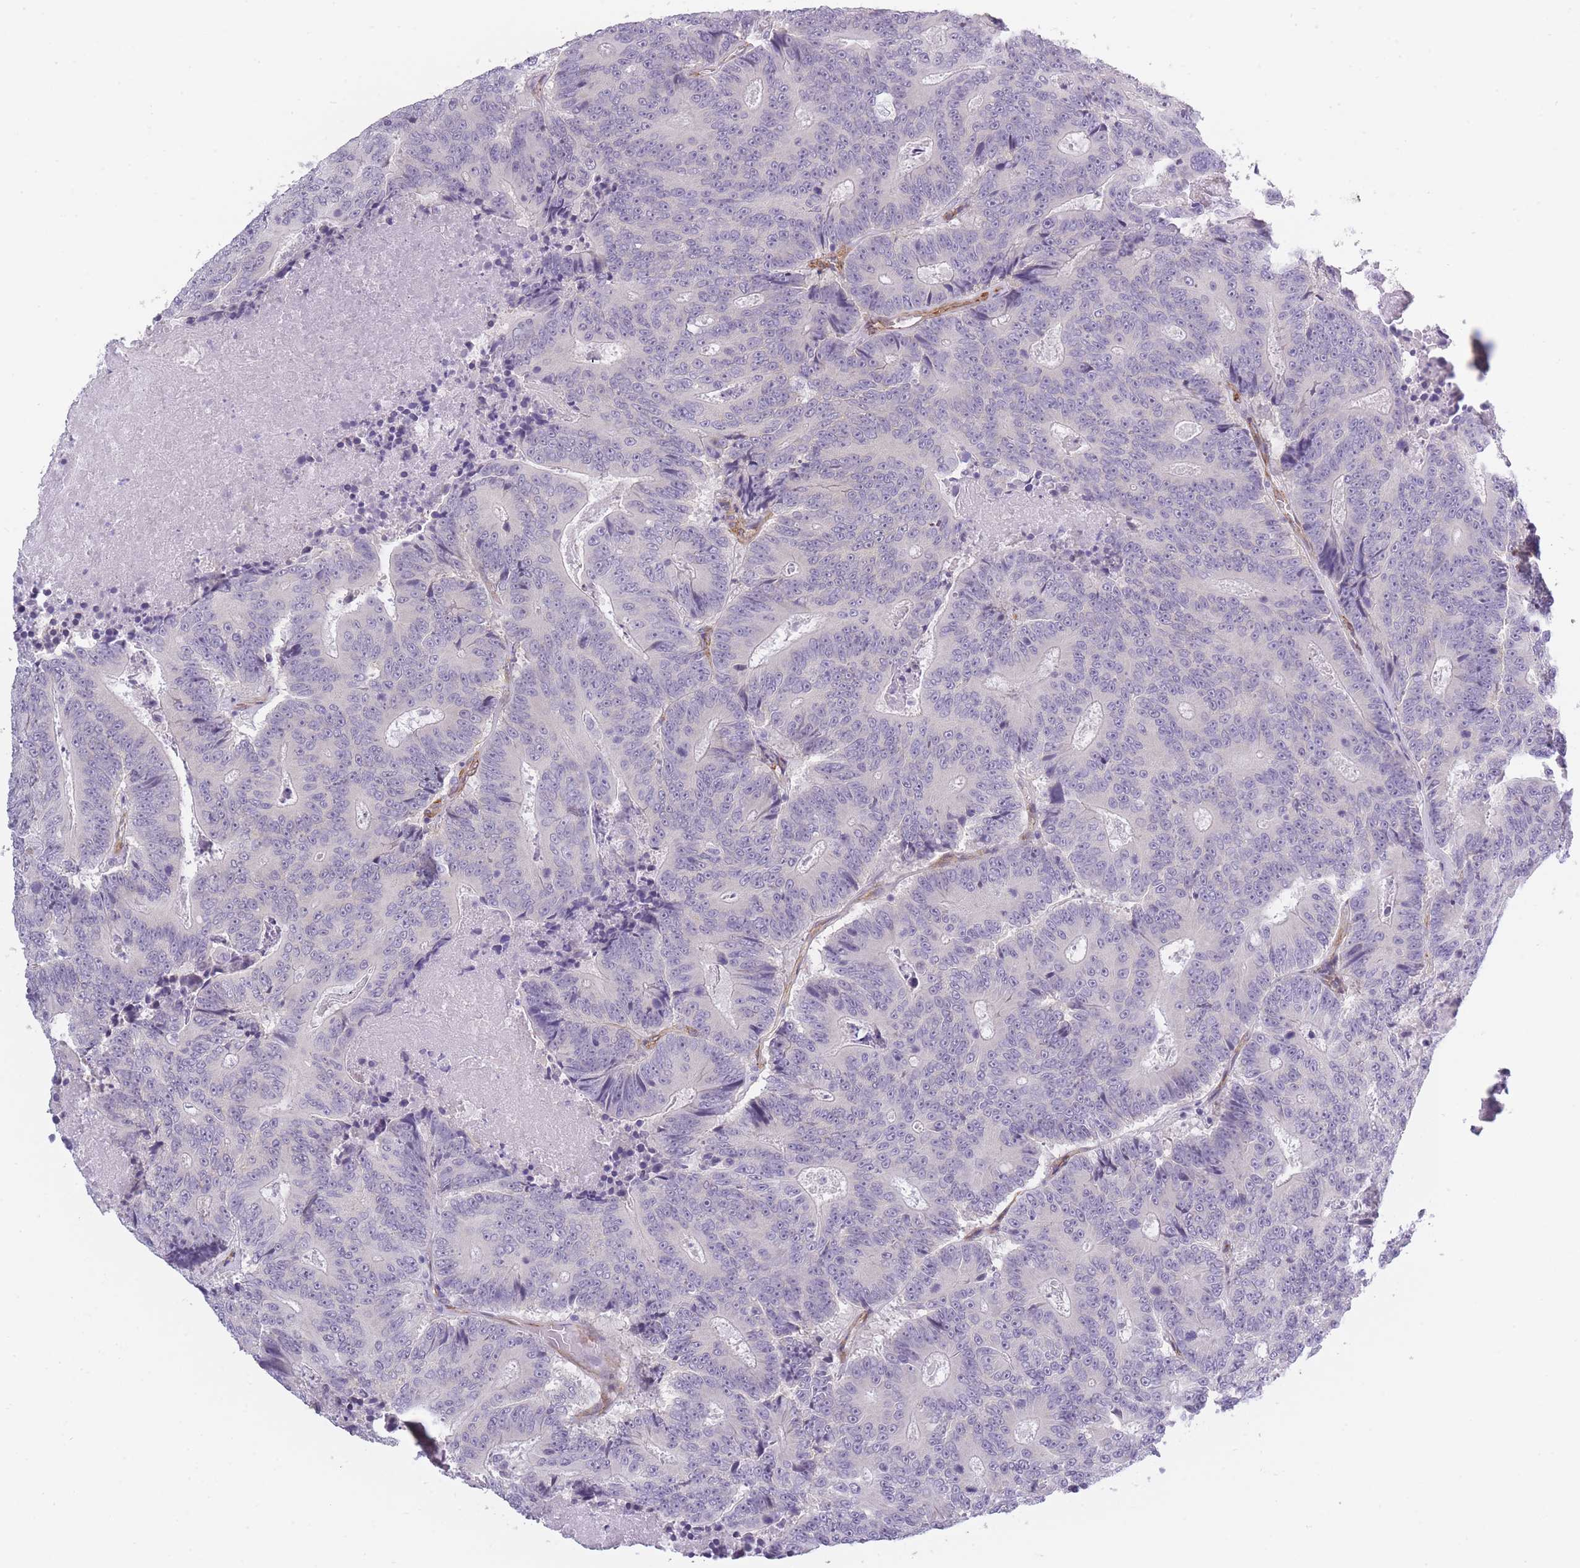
{"staining": {"intensity": "negative", "quantity": "none", "location": "none"}, "tissue": "colorectal cancer", "cell_type": "Tumor cells", "image_type": "cancer", "snomed": [{"axis": "morphology", "description": "Adenocarcinoma, NOS"}, {"axis": "topography", "description": "Colon"}], "caption": "Immunohistochemistry (IHC) of colorectal cancer displays no expression in tumor cells.", "gene": "OR6B3", "patient": {"sex": "male", "age": 83}}